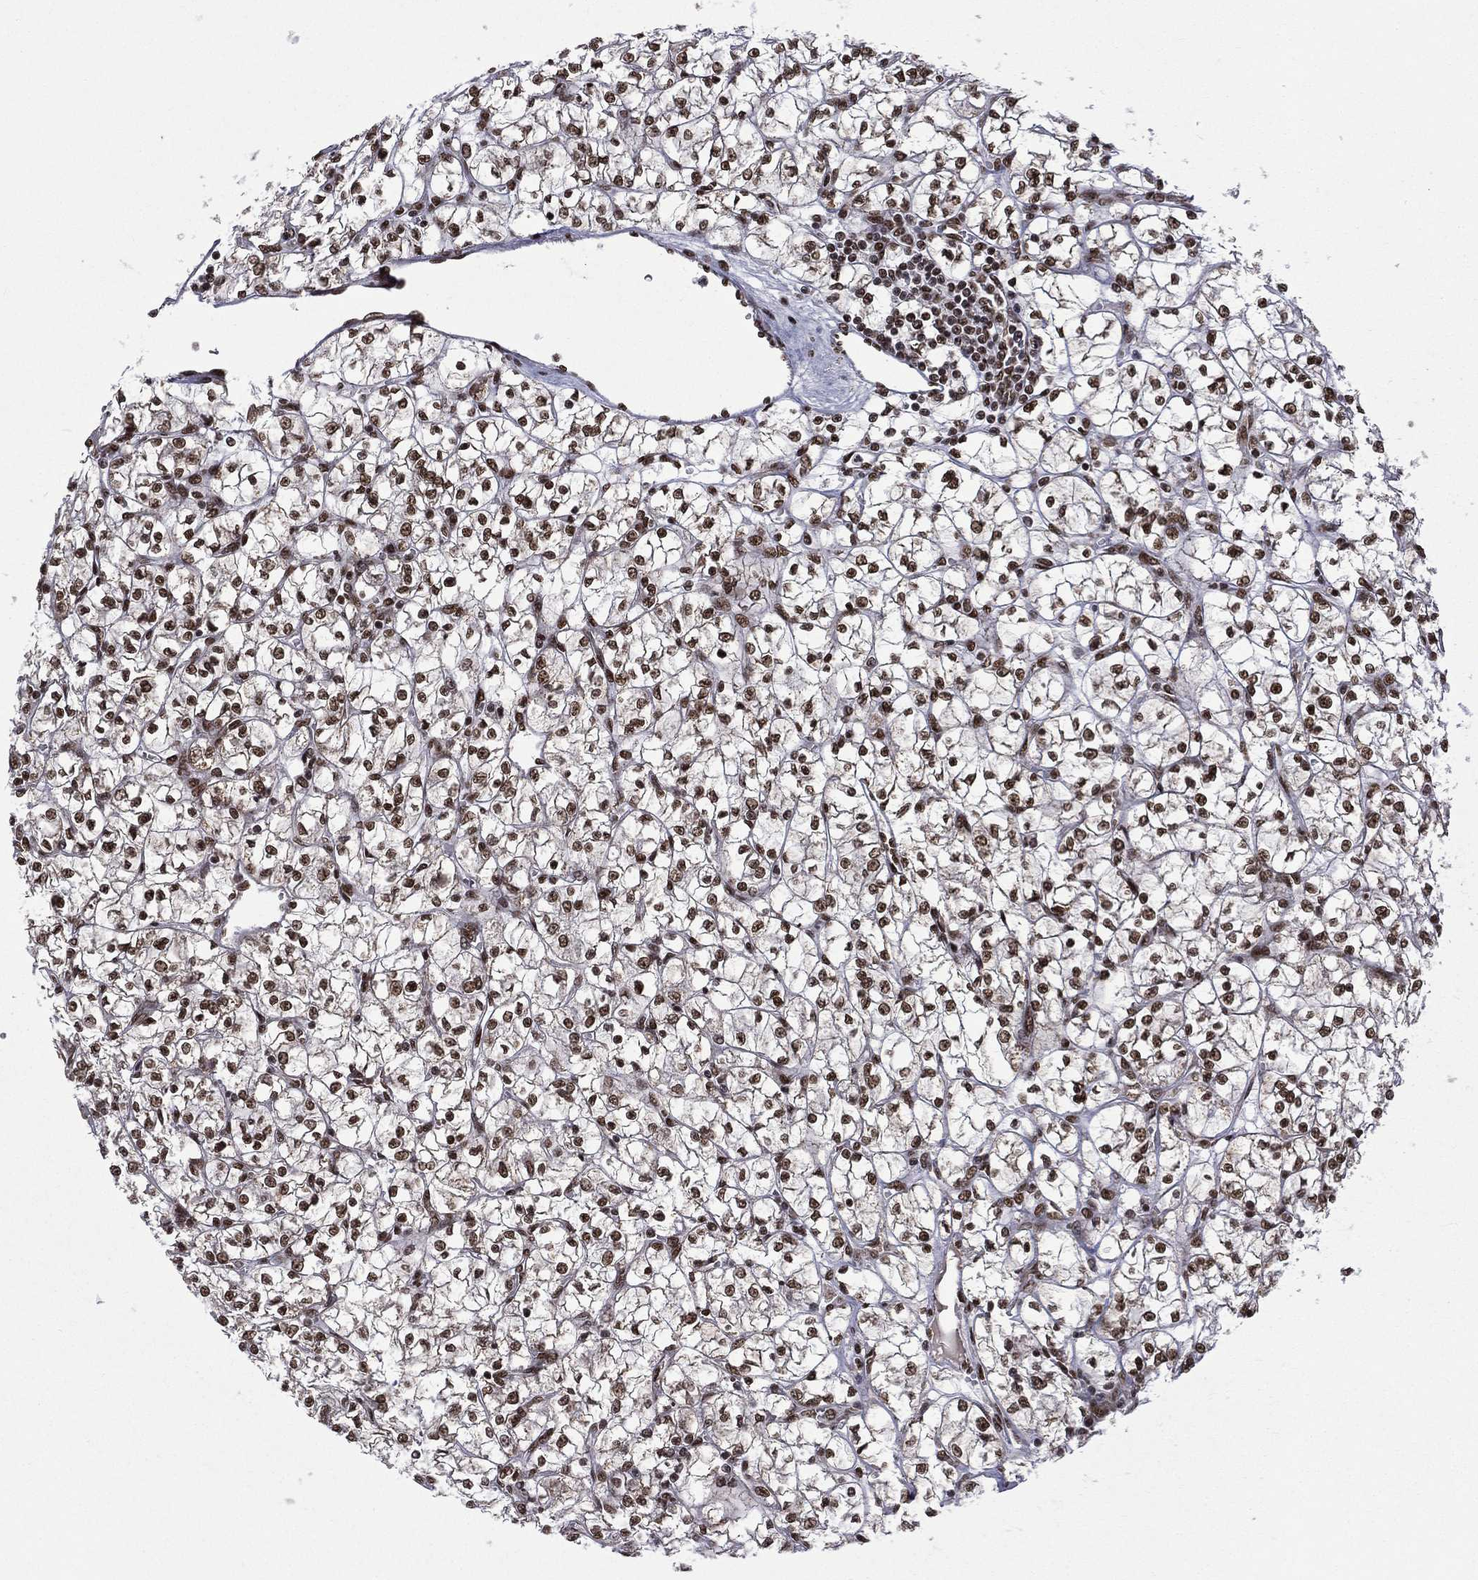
{"staining": {"intensity": "strong", "quantity": ">75%", "location": "nuclear"}, "tissue": "renal cancer", "cell_type": "Tumor cells", "image_type": "cancer", "snomed": [{"axis": "morphology", "description": "Adenocarcinoma, NOS"}, {"axis": "topography", "description": "Kidney"}], "caption": "The immunohistochemical stain labels strong nuclear positivity in tumor cells of renal adenocarcinoma tissue.", "gene": "C5orf24", "patient": {"sex": "female", "age": 64}}